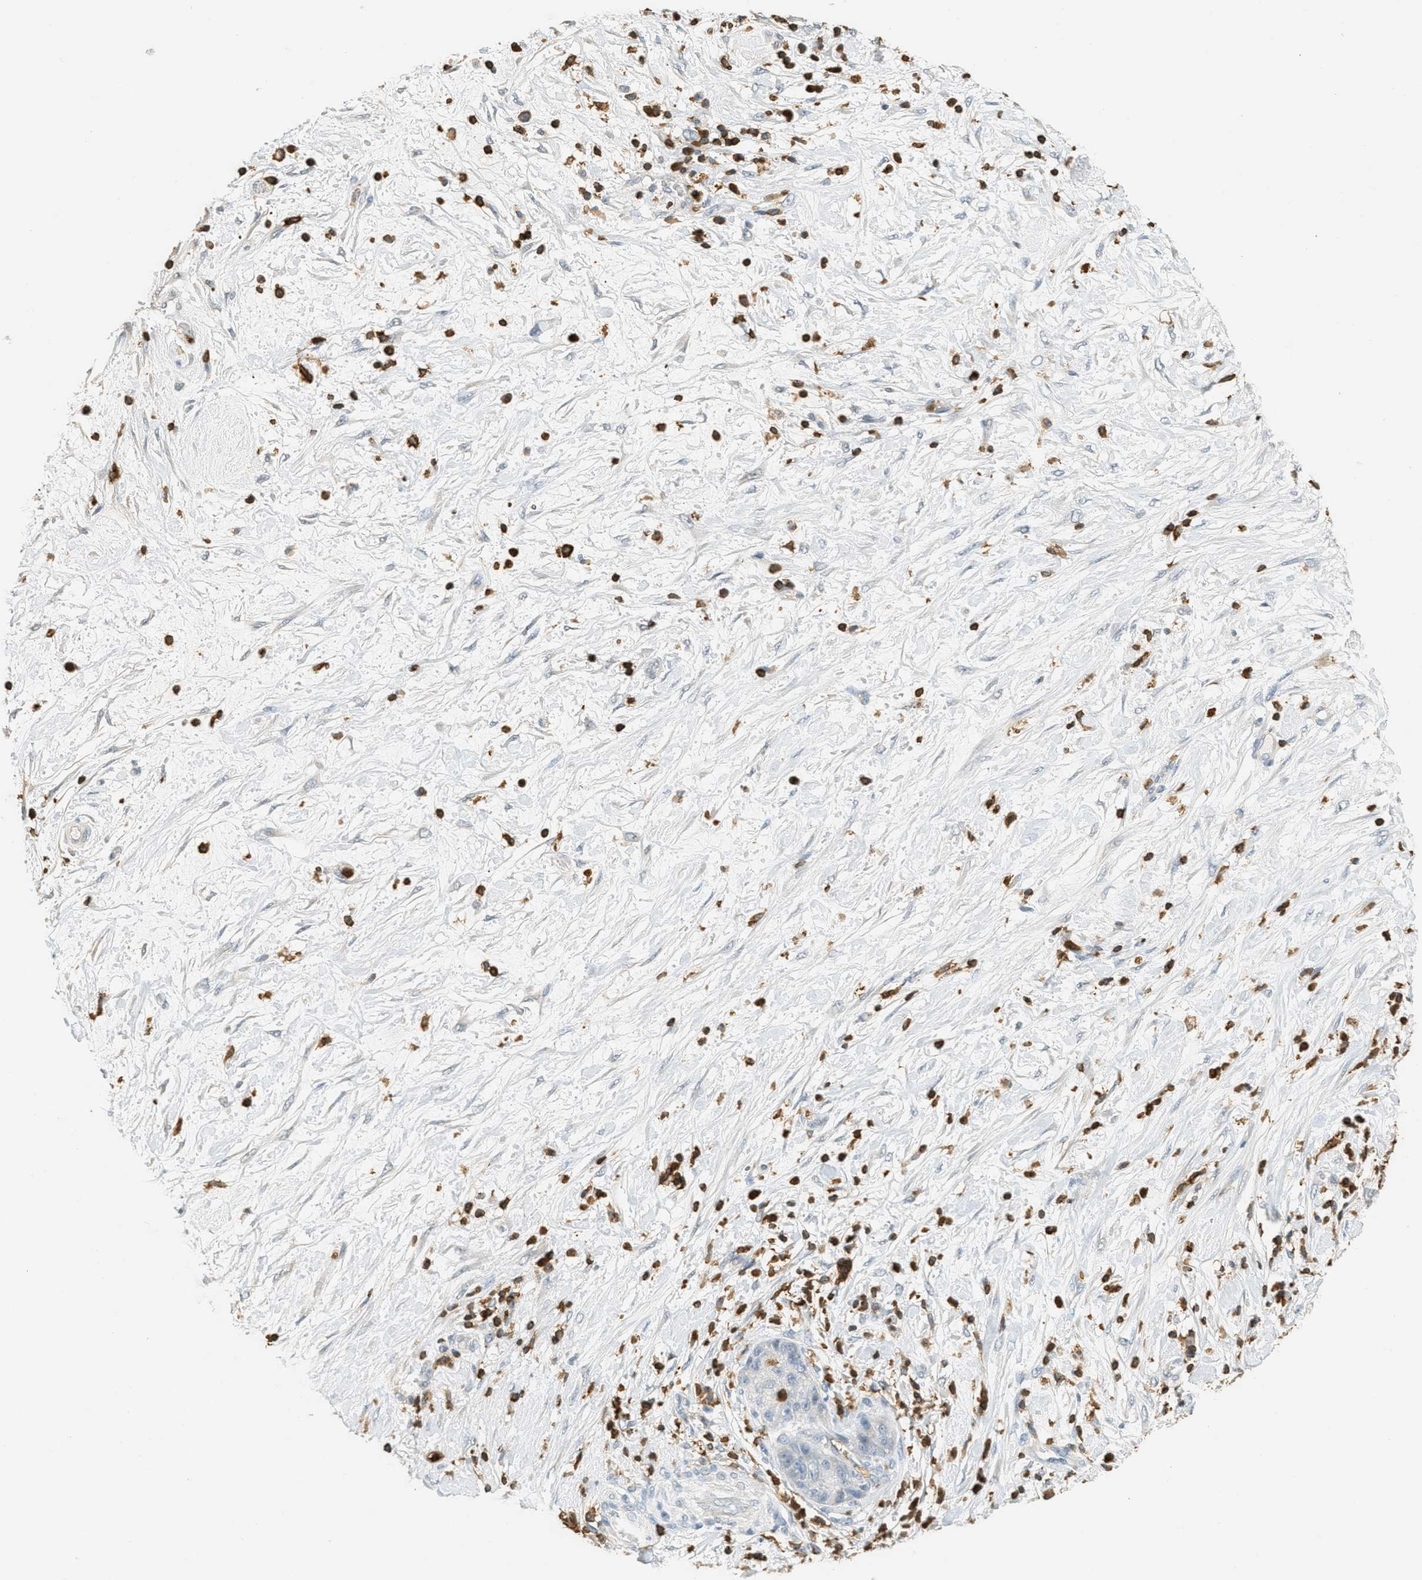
{"staining": {"intensity": "negative", "quantity": "none", "location": "none"}, "tissue": "pancreatic cancer", "cell_type": "Tumor cells", "image_type": "cancer", "snomed": [{"axis": "morphology", "description": "Adenocarcinoma, NOS"}, {"axis": "topography", "description": "Pancreas"}], "caption": "This image is of adenocarcinoma (pancreatic) stained with immunohistochemistry to label a protein in brown with the nuclei are counter-stained blue. There is no expression in tumor cells.", "gene": "LSP1", "patient": {"sex": "female", "age": 78}}